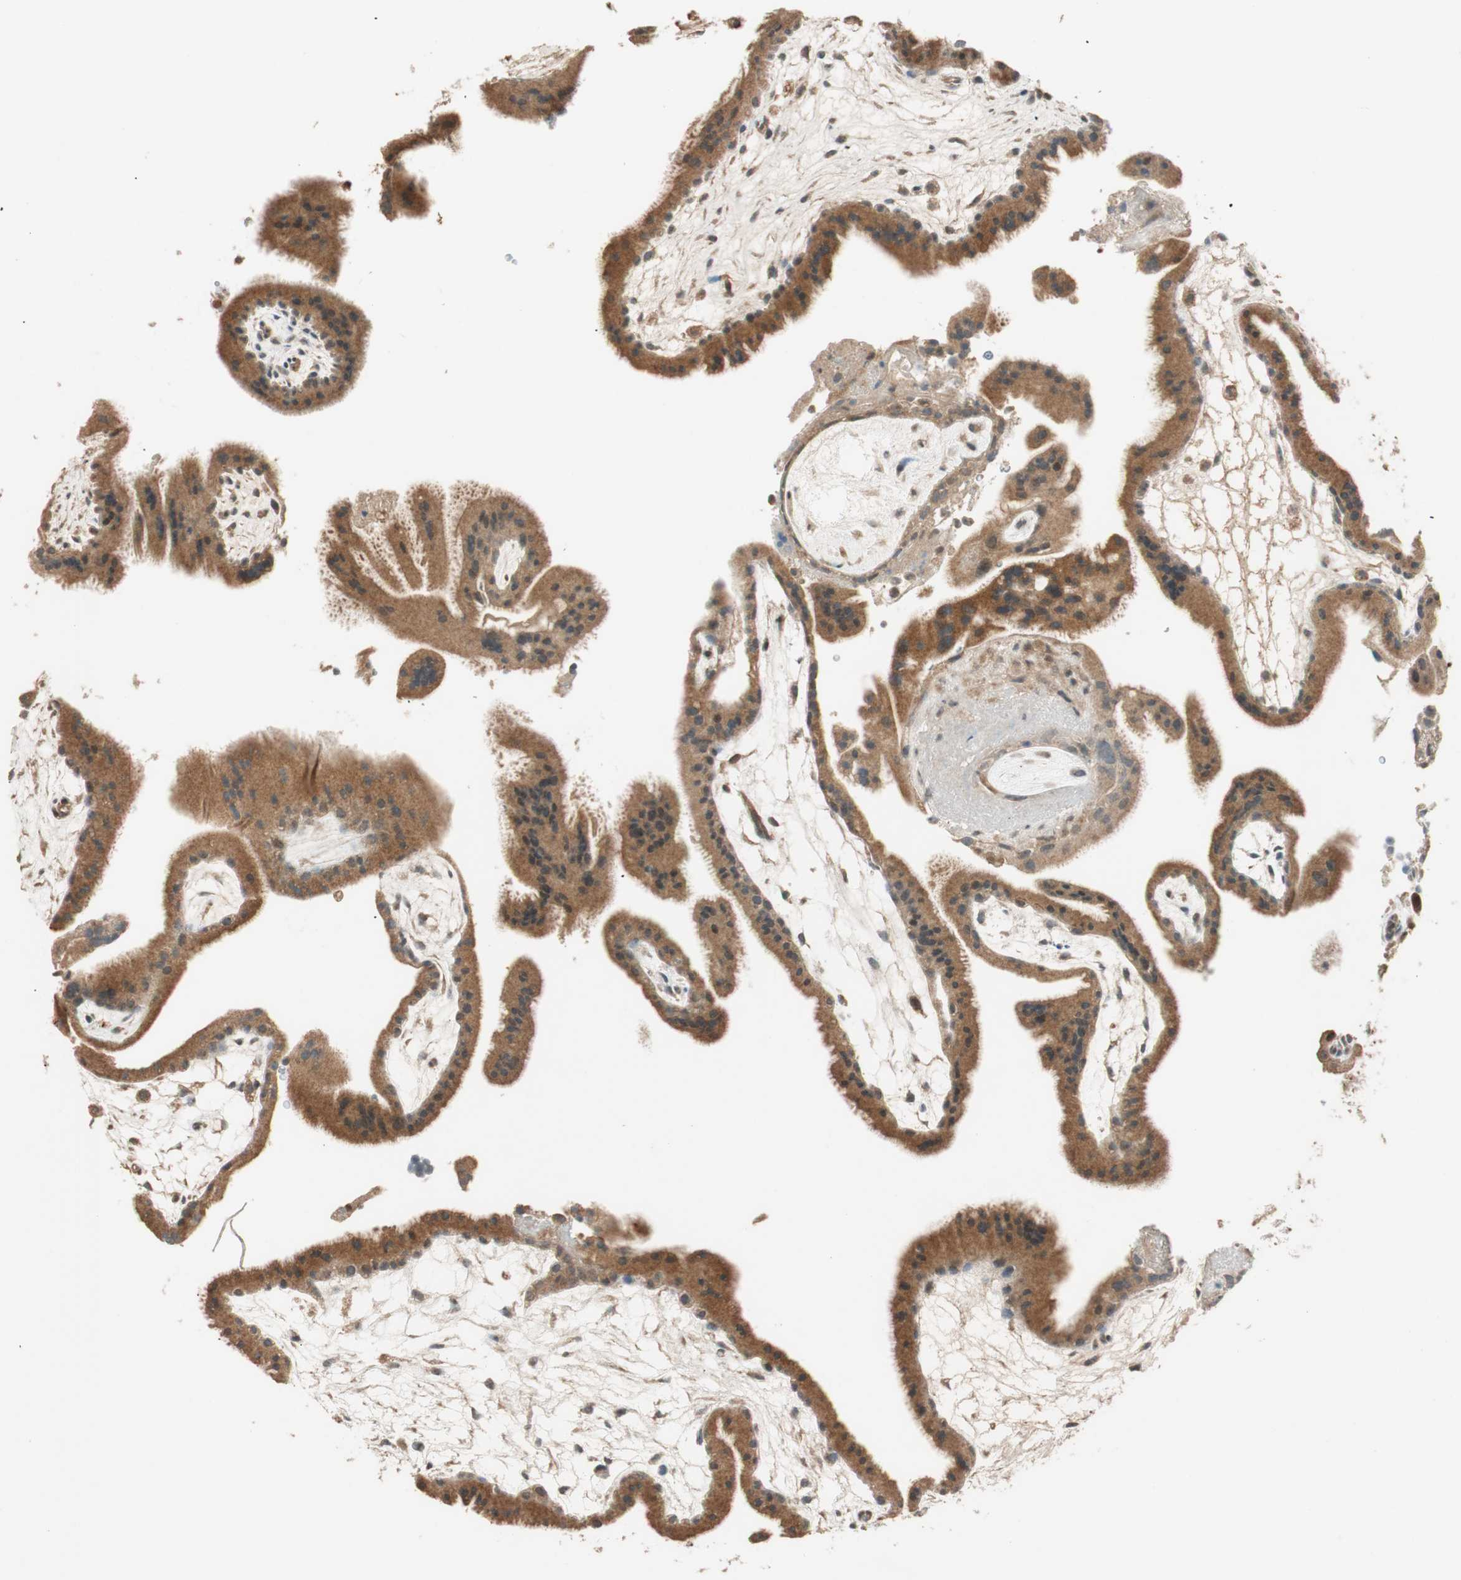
{"staining": {"intensity": "weak", "quantity": ">75%", "location": "cytoplasmic/membranous"}, "tissue": "placenta", "cell_type": "Decidual cells", "image_type": "normal", "snomed": [{"axis": "morphology", "description": "Normal tissue, NOS"}, {"axis": "topography", "description": "Placenta"}], "caption": "A photomicrograph of human placenta stained for a protein exhibits weak cytoplasmic/membranous brown staining in decidual cells.", "gene": "GLB1", "patient": {"sex": "female", "age": 19}}